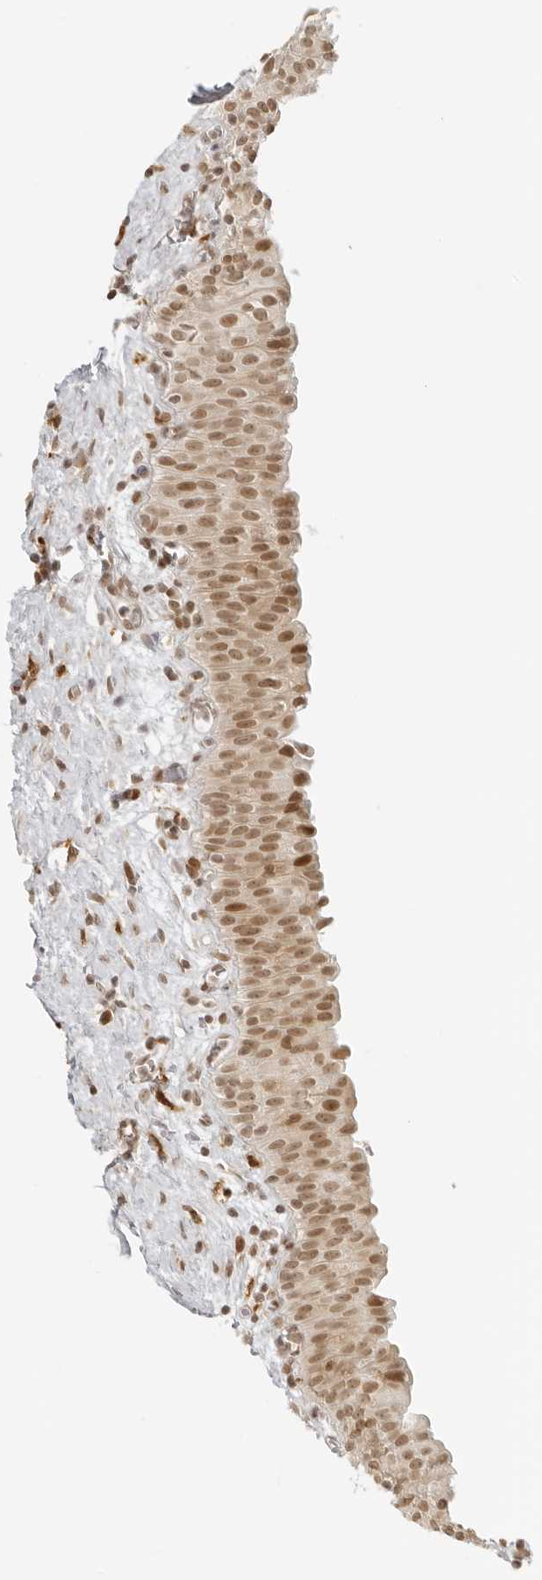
{"staining": {"intensity": "moderate", "quantity": ">75%", "location": "nuclear"}, "tissue": "urinary bladder", "cell_type": "Urothelial cells", "image_type": "normal", "snomed": [{"axis": "morphology", "description": "Normal tissue, NOS"}, {"axis": "topography", "description": "Urinary bladder"}], "caption": "The image reveals staining of unremarkable urinary bladder, revealing moderate nuclear protein expression (brown color) within urothelial cells. The protein of interest is shown in brown color, while the nuclei are stained blue.", "gene": "ZNF407", "patient": {"sex": "male", "age": 82}}